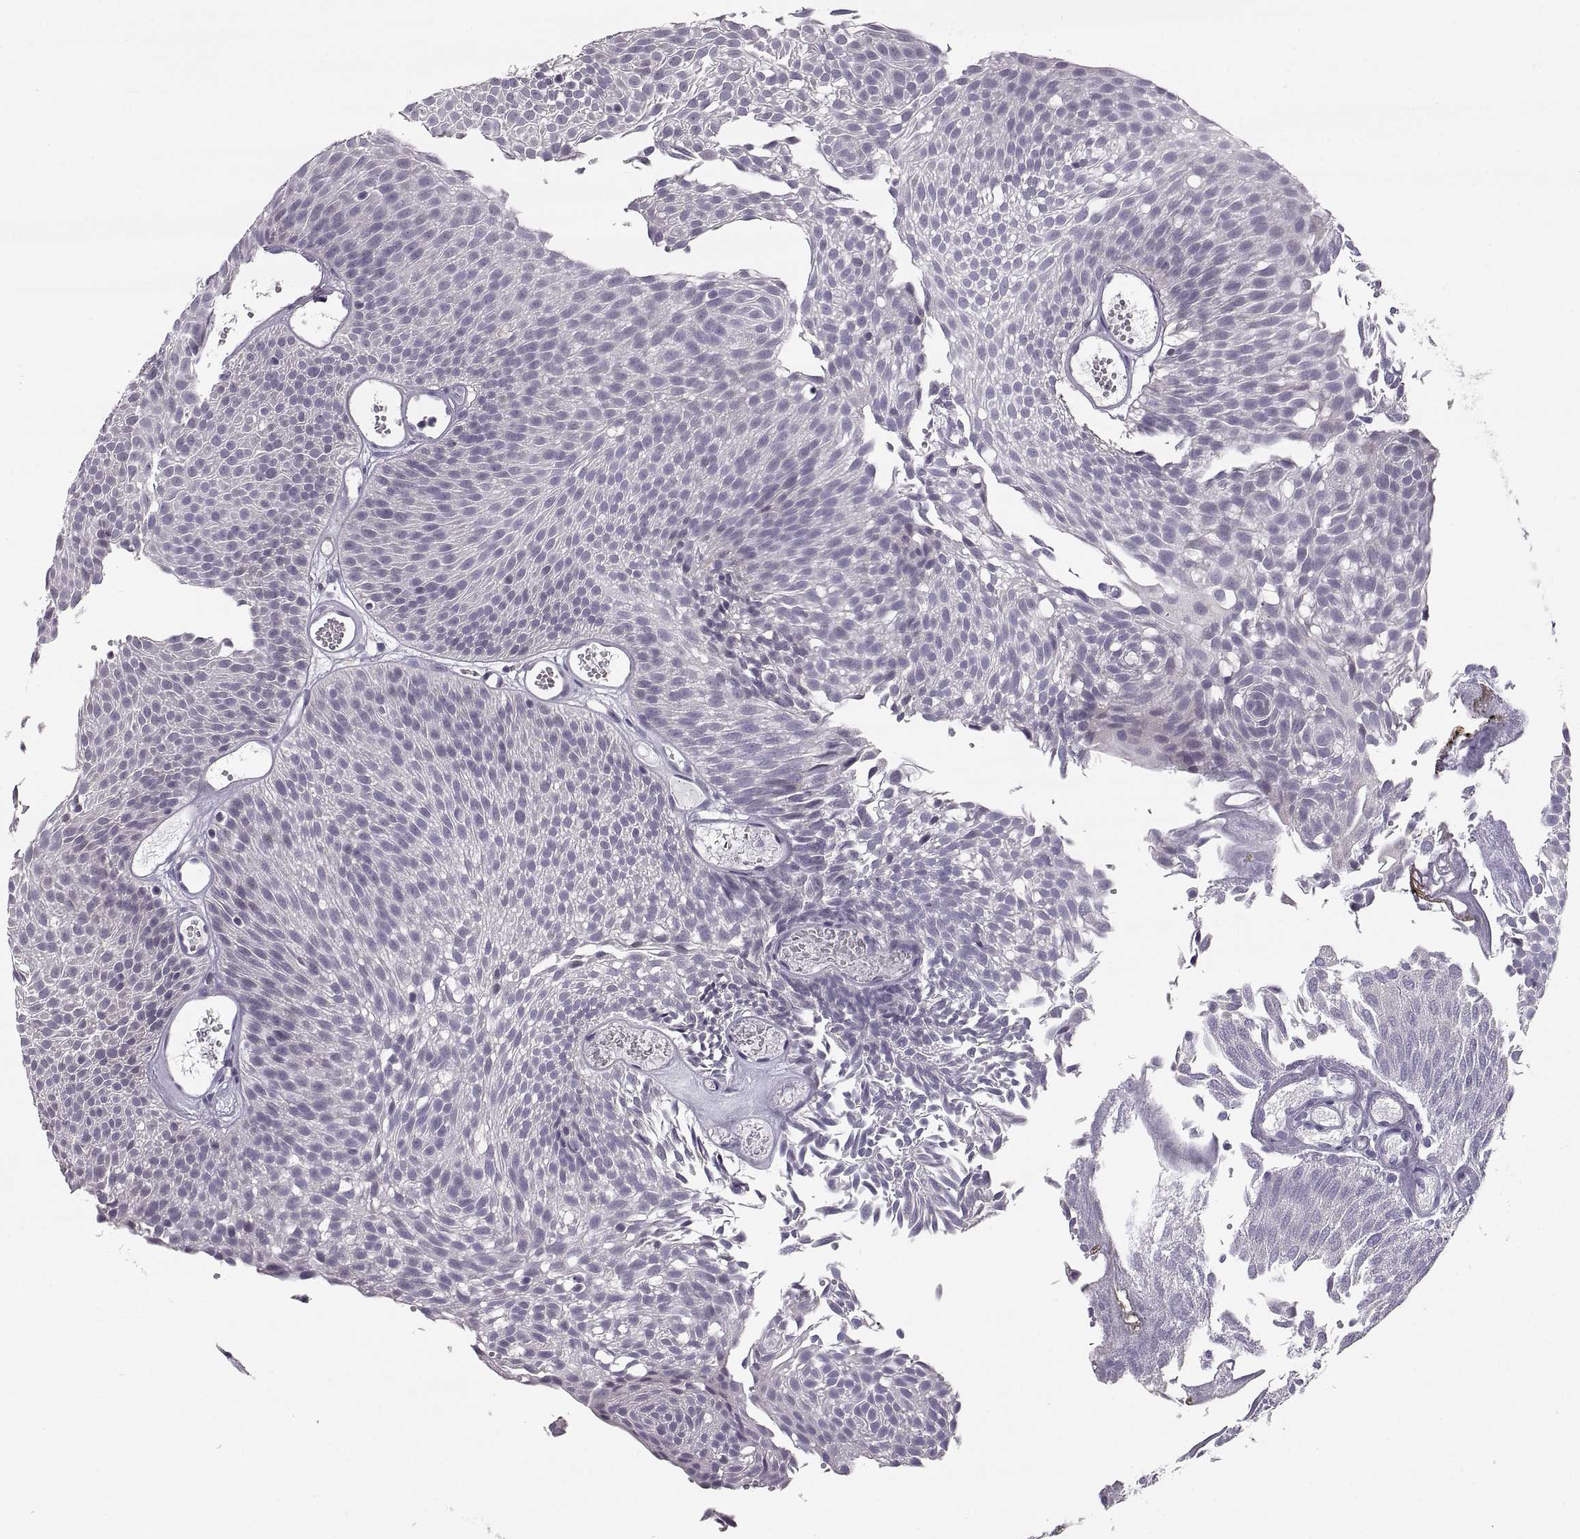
{"staining": {"intensity": "negative", "quantity": "none", "location": "none"}, "tissue": "urothelial cancer", "cell_type": "Tumor cells", "image_type": "cancer", "snomed": [{"axis": "morphology", "description": "Urothelial carcinoma, Low grade"}, {"axis": "topography", "description": "Urinary bladder"}], "caption": "DAB immunohistochemical staining of low-grade urothelial carcinoma demonstrates no significant expression in tumor cells. Brightfield microscopy of IHC stained with DAB (brown) and hematoxylin (blue), captured at high magnification.", "gene": "MAGEB18", "patient": {"sex": "male", "age": 52}}